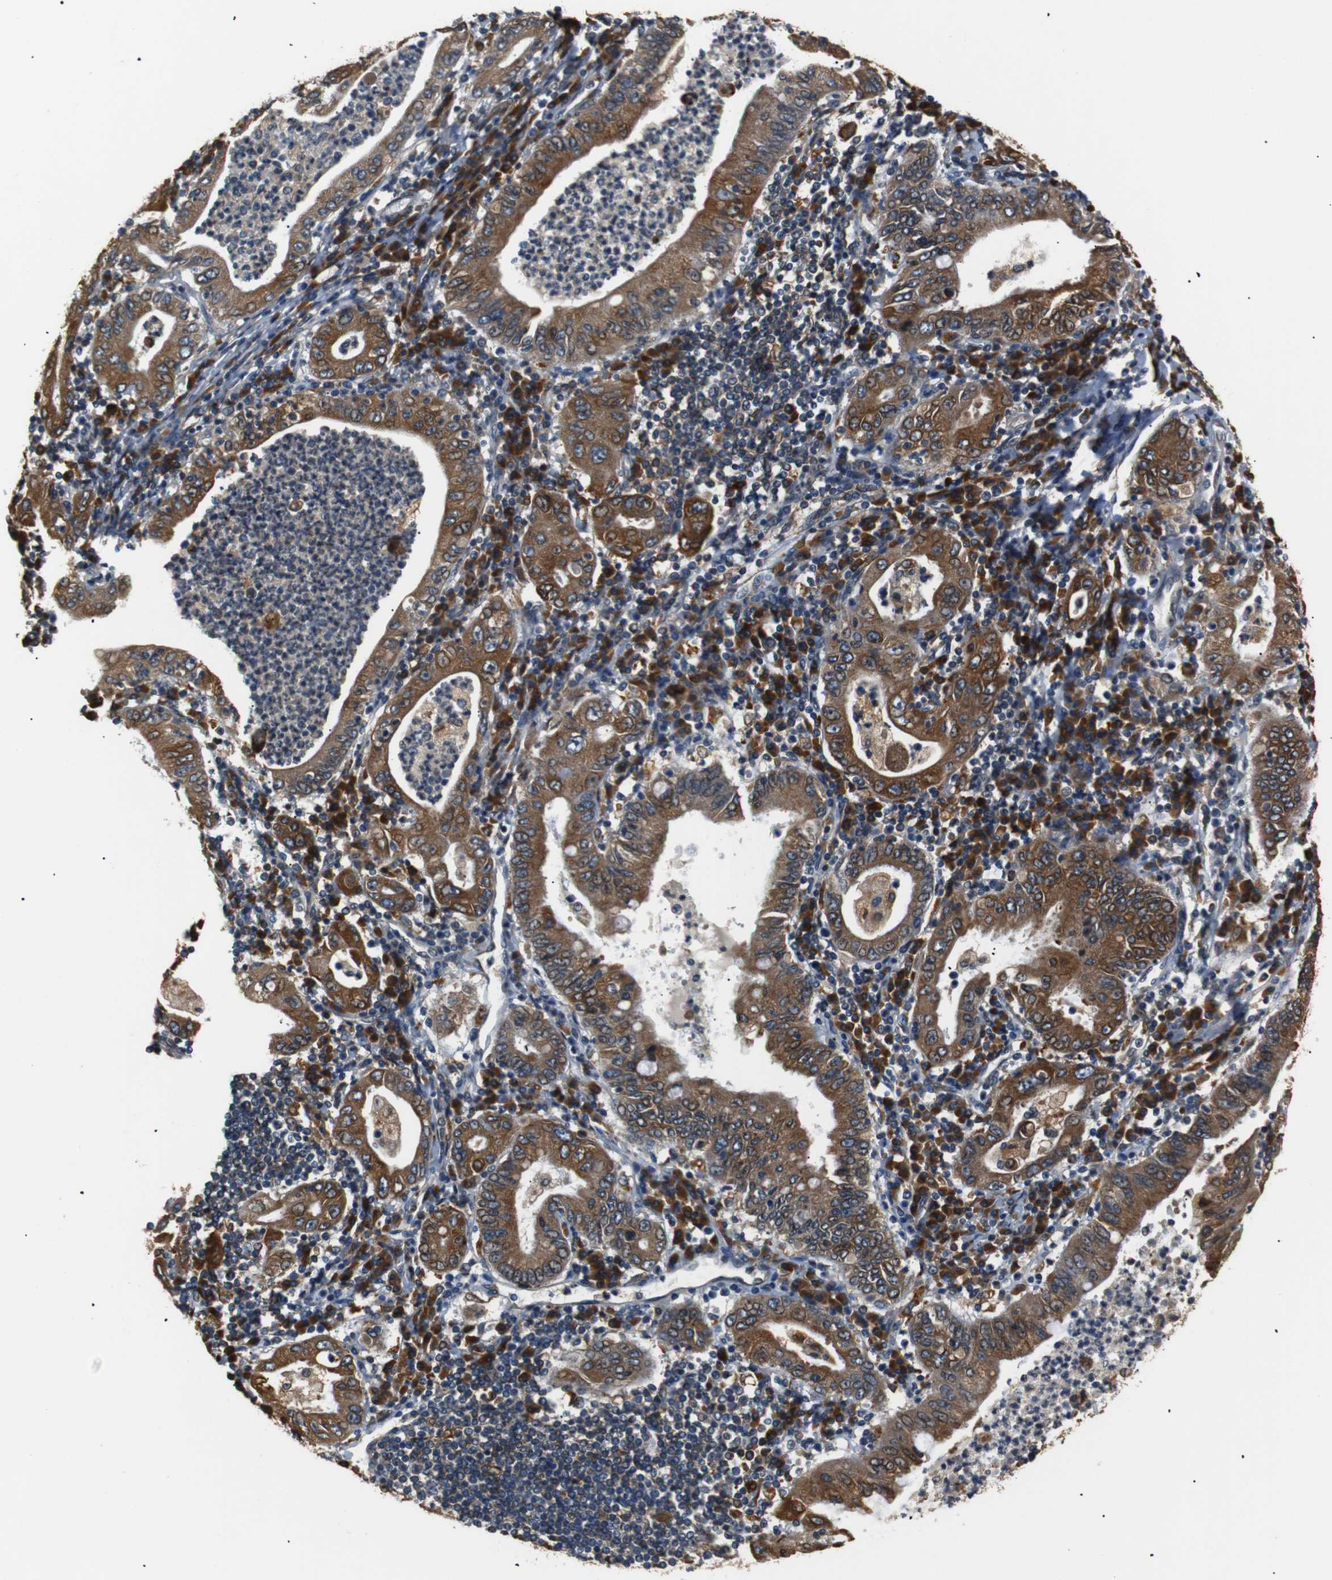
{"staining": {"intensity": "strong", "quantity": ">75%", "location": "cytoplasmic/membranous"}, "tissue": "stomach cancer", "cell_type": "Tumor cells", "image_type": "cancer", "snomed": [{"axis": "morphology", "description": "Normal tissue, NOS"}, {"axis": "morphology", "description": "Adenocarcinoma, NOS"}, {"axis": "topography", "description": "Esophagus"}, {"axis": "topography", "description": "Stomach, upper"}, {"axis": "topography", "description": "Peripheral nerve tissue"}], "caption": "The photomicrograph shows a brown stain indicating the presence of a protein in the cytoplasmic/membranous of tumor cells in adenocarcinoma (stomach).", "gene": "TMED2", "patient": {"sex": "male", "age": 62}}